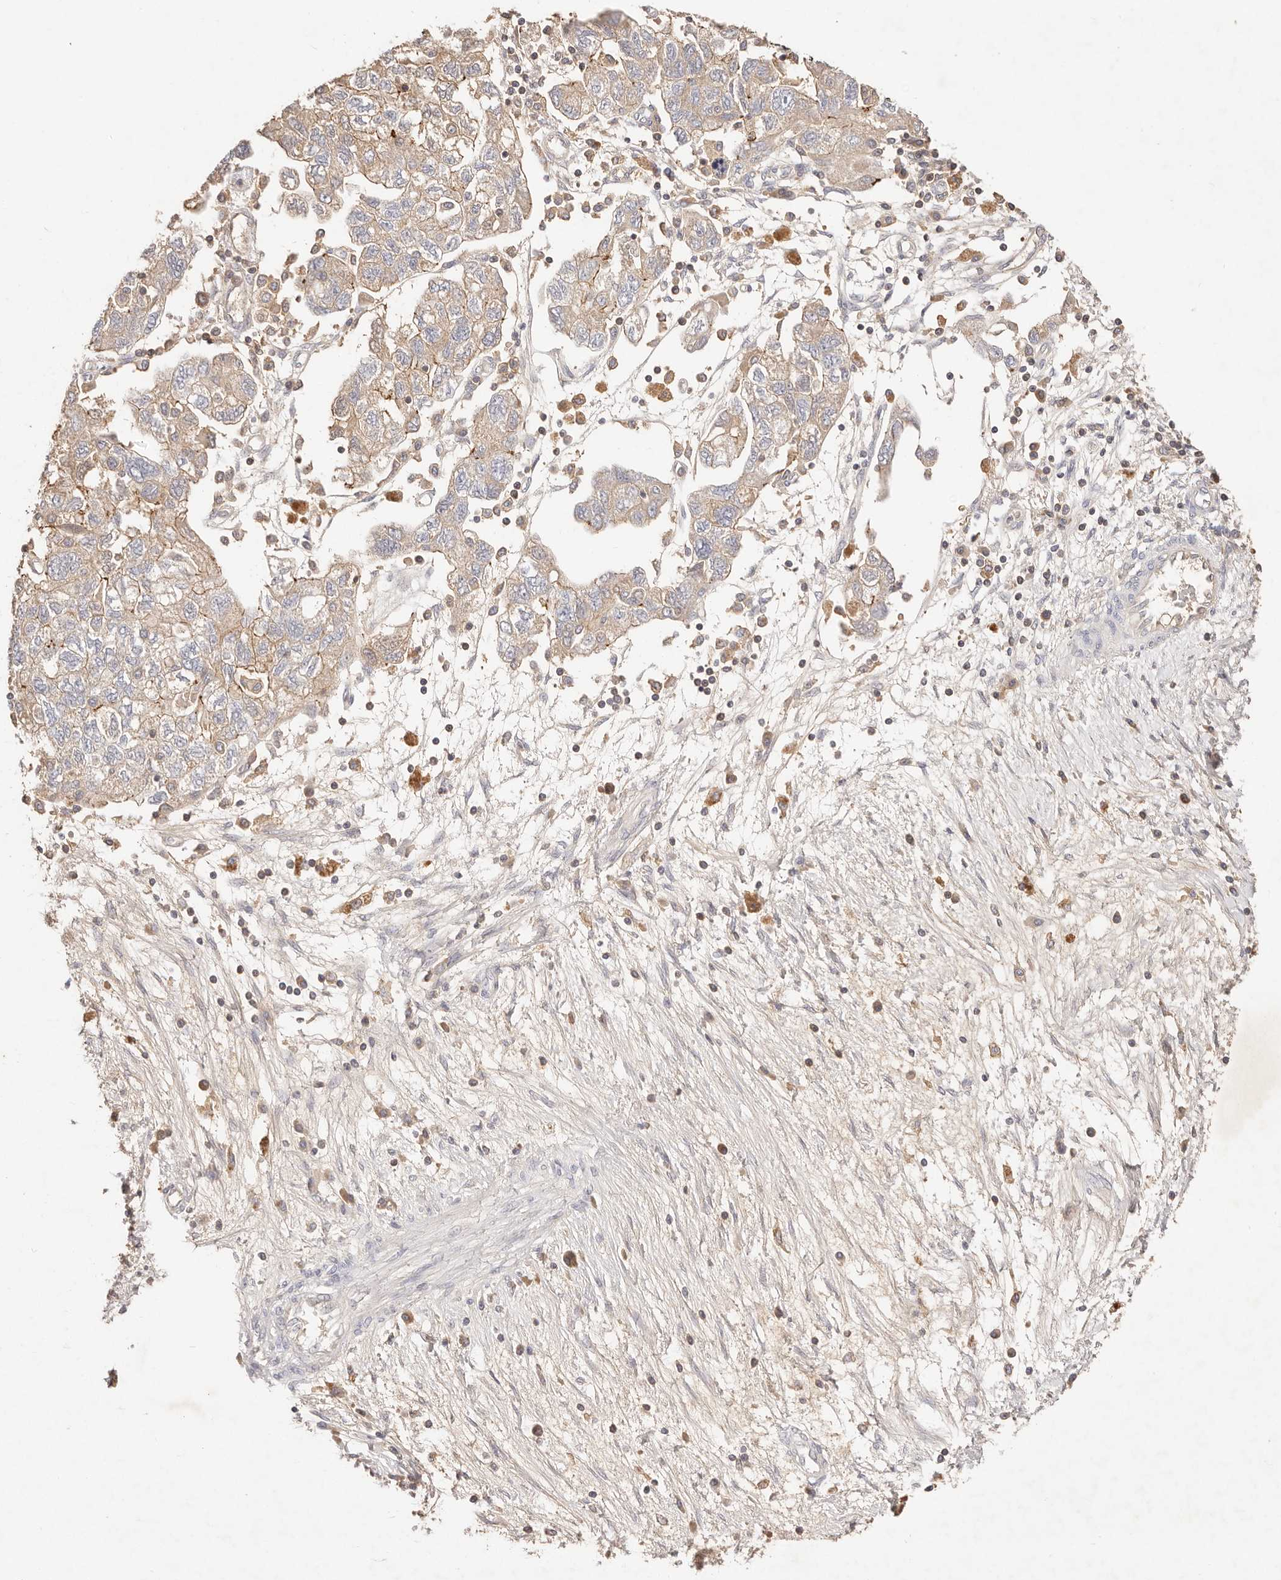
{"staining": {"intensity": "moderate", "quantity": "<25%", "location": "cytoplasmic/membranous"}, "tissue": "ovarian cancer", "cell_type": "Tumor cells", "image_type": "cancer", "snomed": [{"axis": "morphology", "description": "Carcinoma, NOS"}, {"axis": "morphology", "description": "Cystadenocarcinoma, serous, NOS"}, {"axis": "topography", "description": "Ovary"}], "caption": "This micrograph demonstrates IHC staining of ovarian serous cystadenocarcinoma, with low moderate cytoplasmic/membranous staining in about <25% of tumor cells.", "gene": "CXADR", "patient": {"sex": "female", "age": 69}}